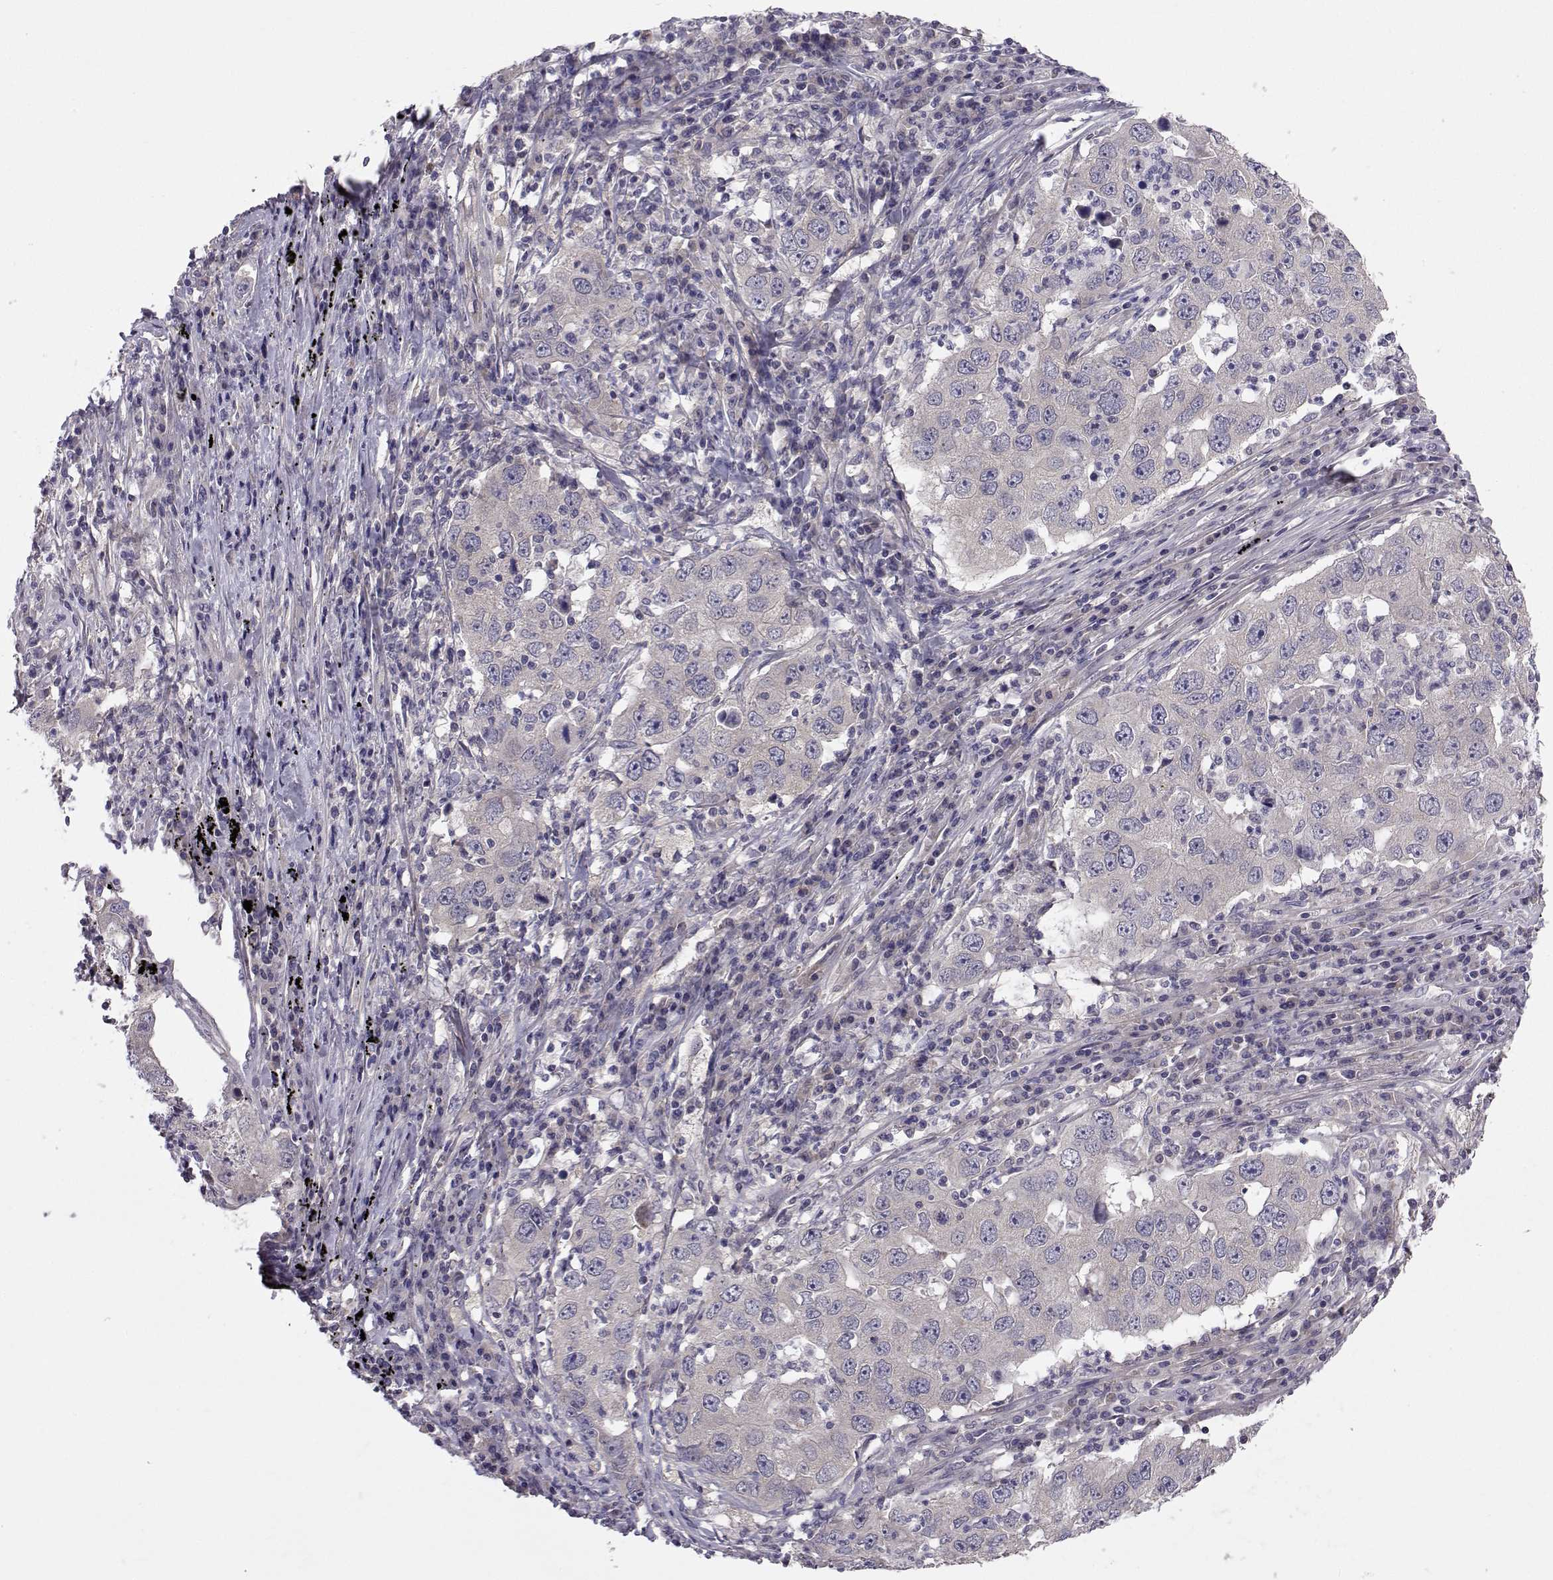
{"staining": {"intensity": "negative", "quantity": "none", "location": "none"}, "tissue": "lung cancer", "cell_type": "Tumor cells", "image_type": "cancer", "snomed": [{"axis": "morphology", "description": "Adenocarcinoma, NOS"}, {"axis": "topography", "description": "Lung"}], "caption": "The micrograph displays no staining of tumor cells in adenocarcinoma (lung).", "gene": "PEX5L", "patient": {"sex": "male", "age": 73}}